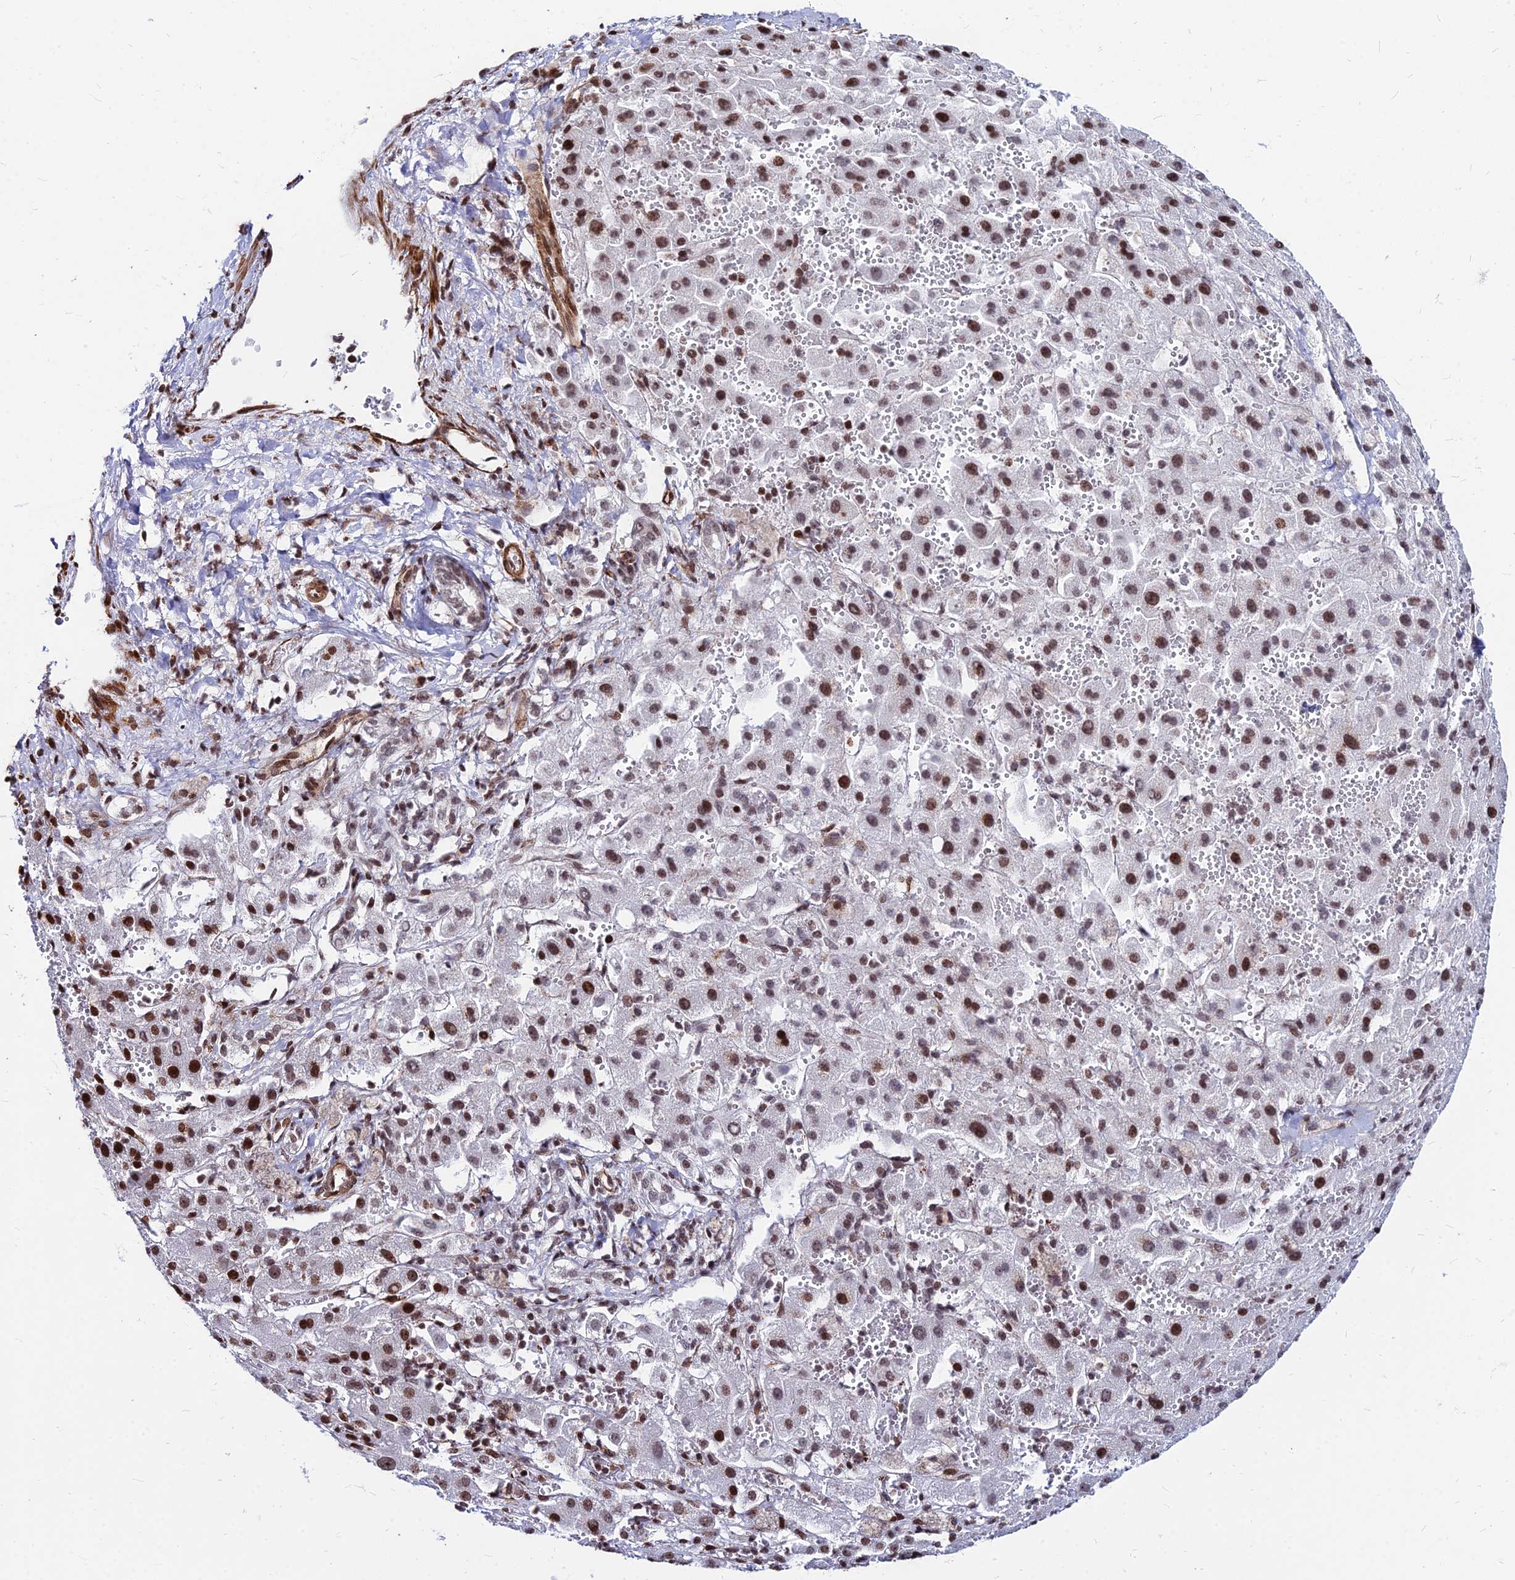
{"staining": {"intensity": "moderate", "quantity": ">75%", "location": "nuclear"}, "tissue": "liver cancer", "cell_type": "Tumor cells", "image_type": "cancer", "snomed": [{"axis": "morphology", "description": "Carcinoma, Hepatocellular, NOS"}, {"axis": "topography", "description": "Liver"}], "caption": "High-power microscopy captured an IHC image of hepatocellular carcinoma (liver), revealing moderate nuclear staining in approximately >75% of tumor cells. The protein is shown in brown color, while the nuclei are stained blue.", "gene": "NYAP2", "patient": {"sex": "female", "age": 58}}